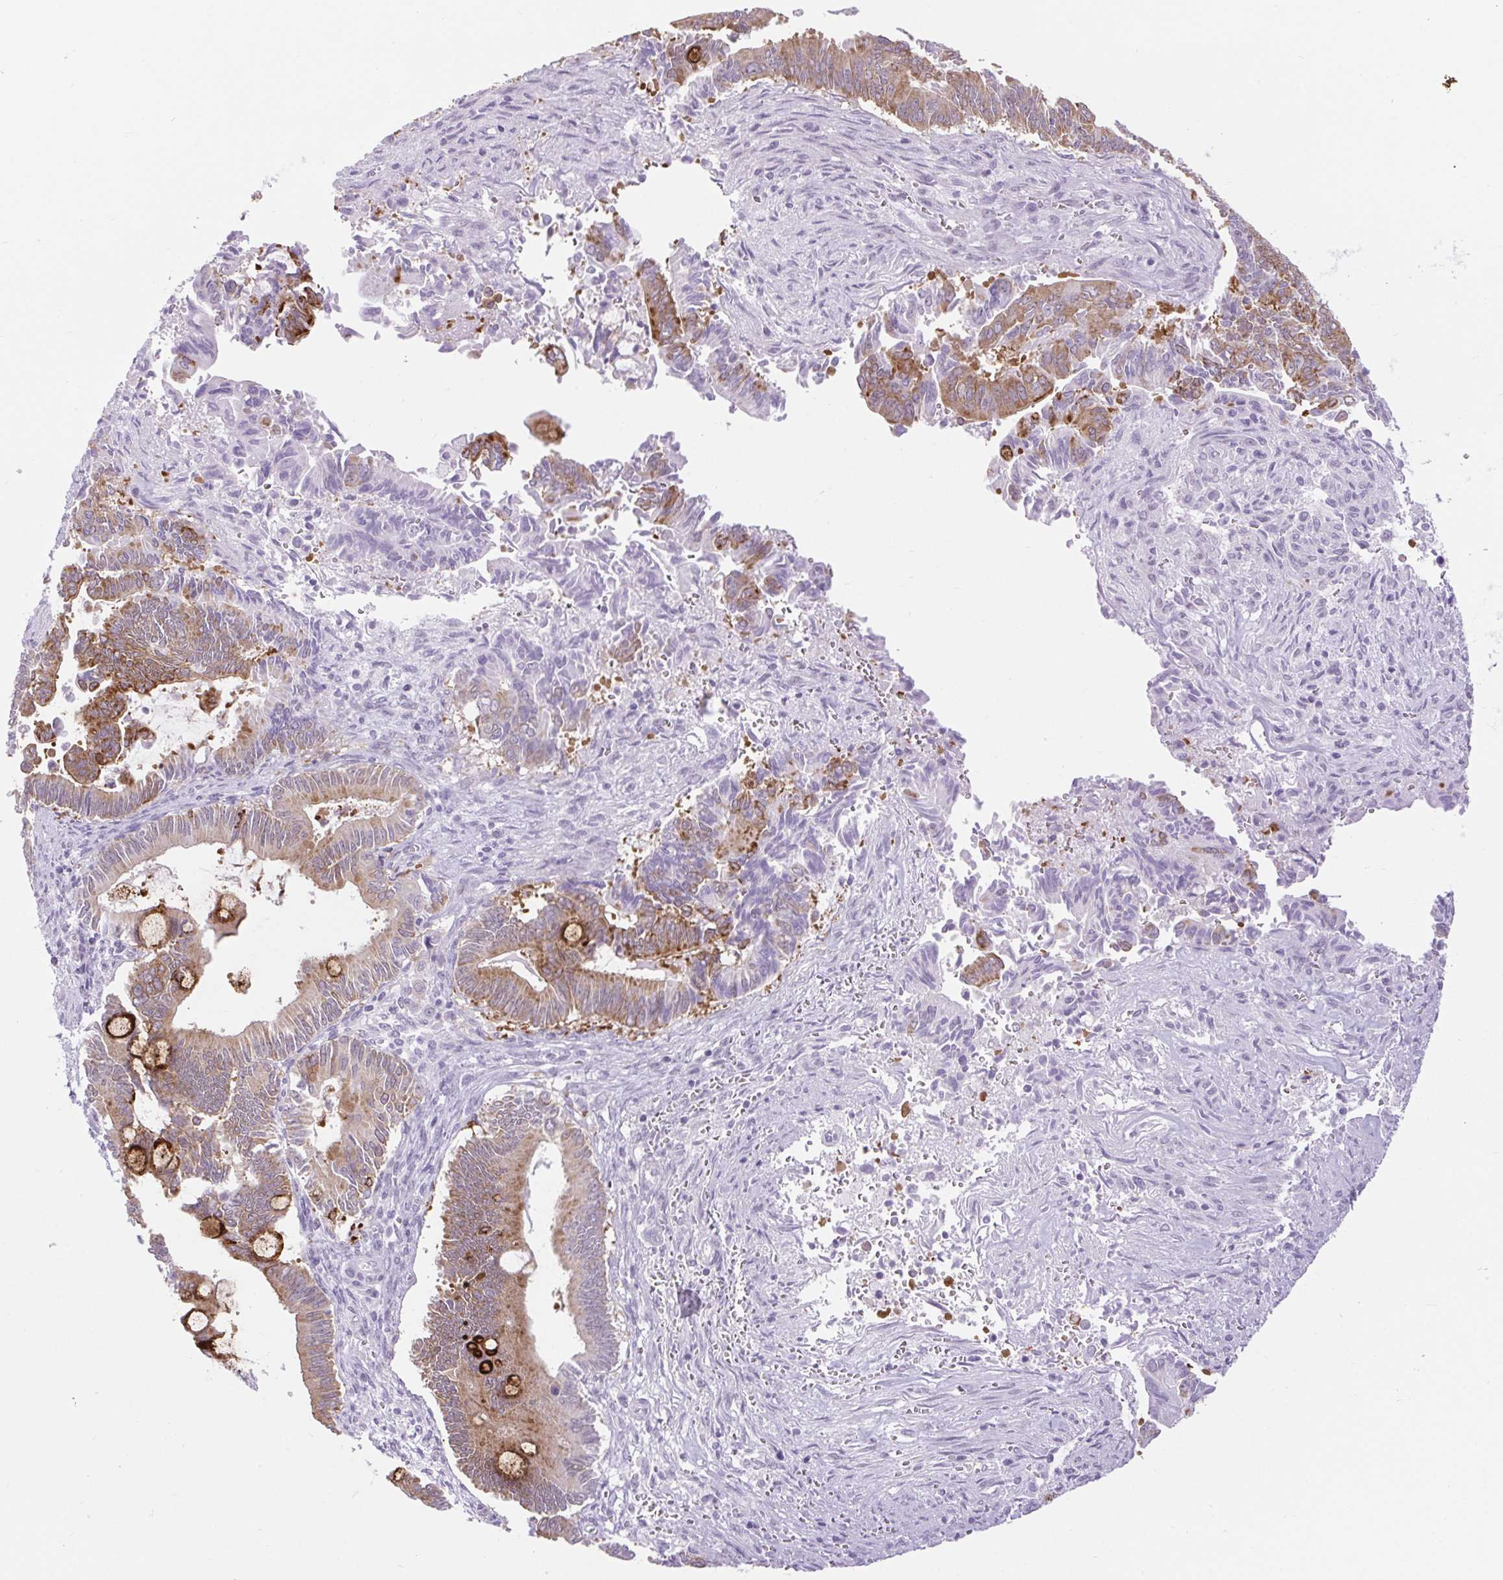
{"staining": {"intensity": "moderate", "quantity": "25%-75%", "location": "cytoplasmic/membranous"}, "tissue": "pancreatic cancer", "cell_type": "Tumor cells", "image_type": "cancer", "snomed": [{"axis": "morphology", "description": "Adenocarcinoma, NOS"}, {"axis": "topography", "description": "Pancreas"}], "caption": "The immunohistochemical stain shows moderate cytoplasmic/membranous positivity in tumor cells of pancreatic adenocarcinoma tissue.", "gene": "BCAS1", "patient": {"sex": "male", "age": 68}}